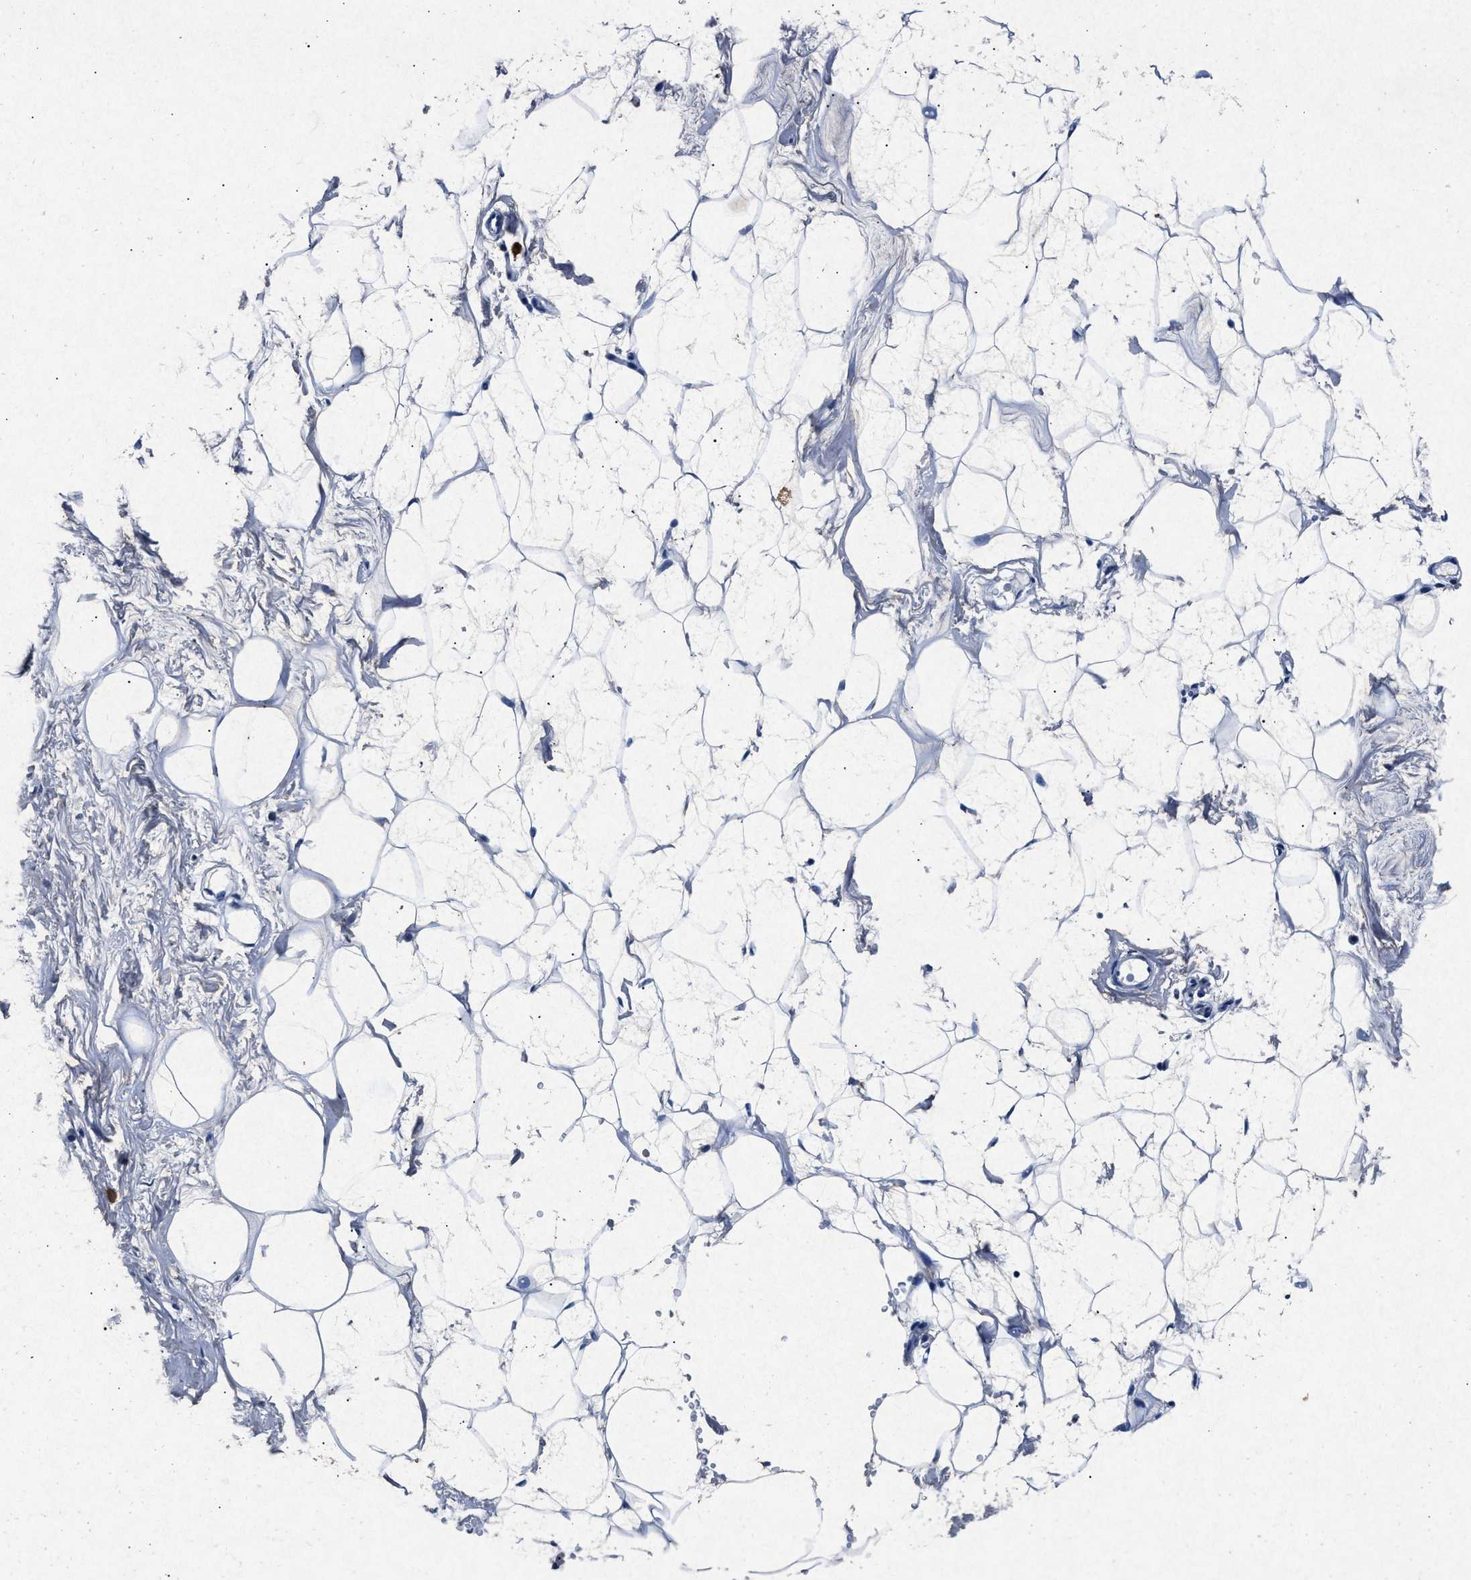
{"staining": {"intensity": "negative", "quantity": "none", "location": "none"}, "tissue": "adipose tissue", "cell_type": "Adipocytes", "image_type": "normal", "snomed": [{"axis": "morphology", "description": "Normal tissue, NOS"}, {"axis": "morphology", "description": "Fibrosis, NOS"}, {"axis": "topography", "description": "Breast"}, {"axis": "topography", "description": "Adipose tissue"}], "caption": "Immunohistochemistry micrograph of benign adipose tissue: adipose tissue stained with DAB (3,3'-diaminobenzidine) demonstrates no significant protein expression in adipocytes.", "gene": "MAP6", "patient": {"sex": "female", "age": 39}}